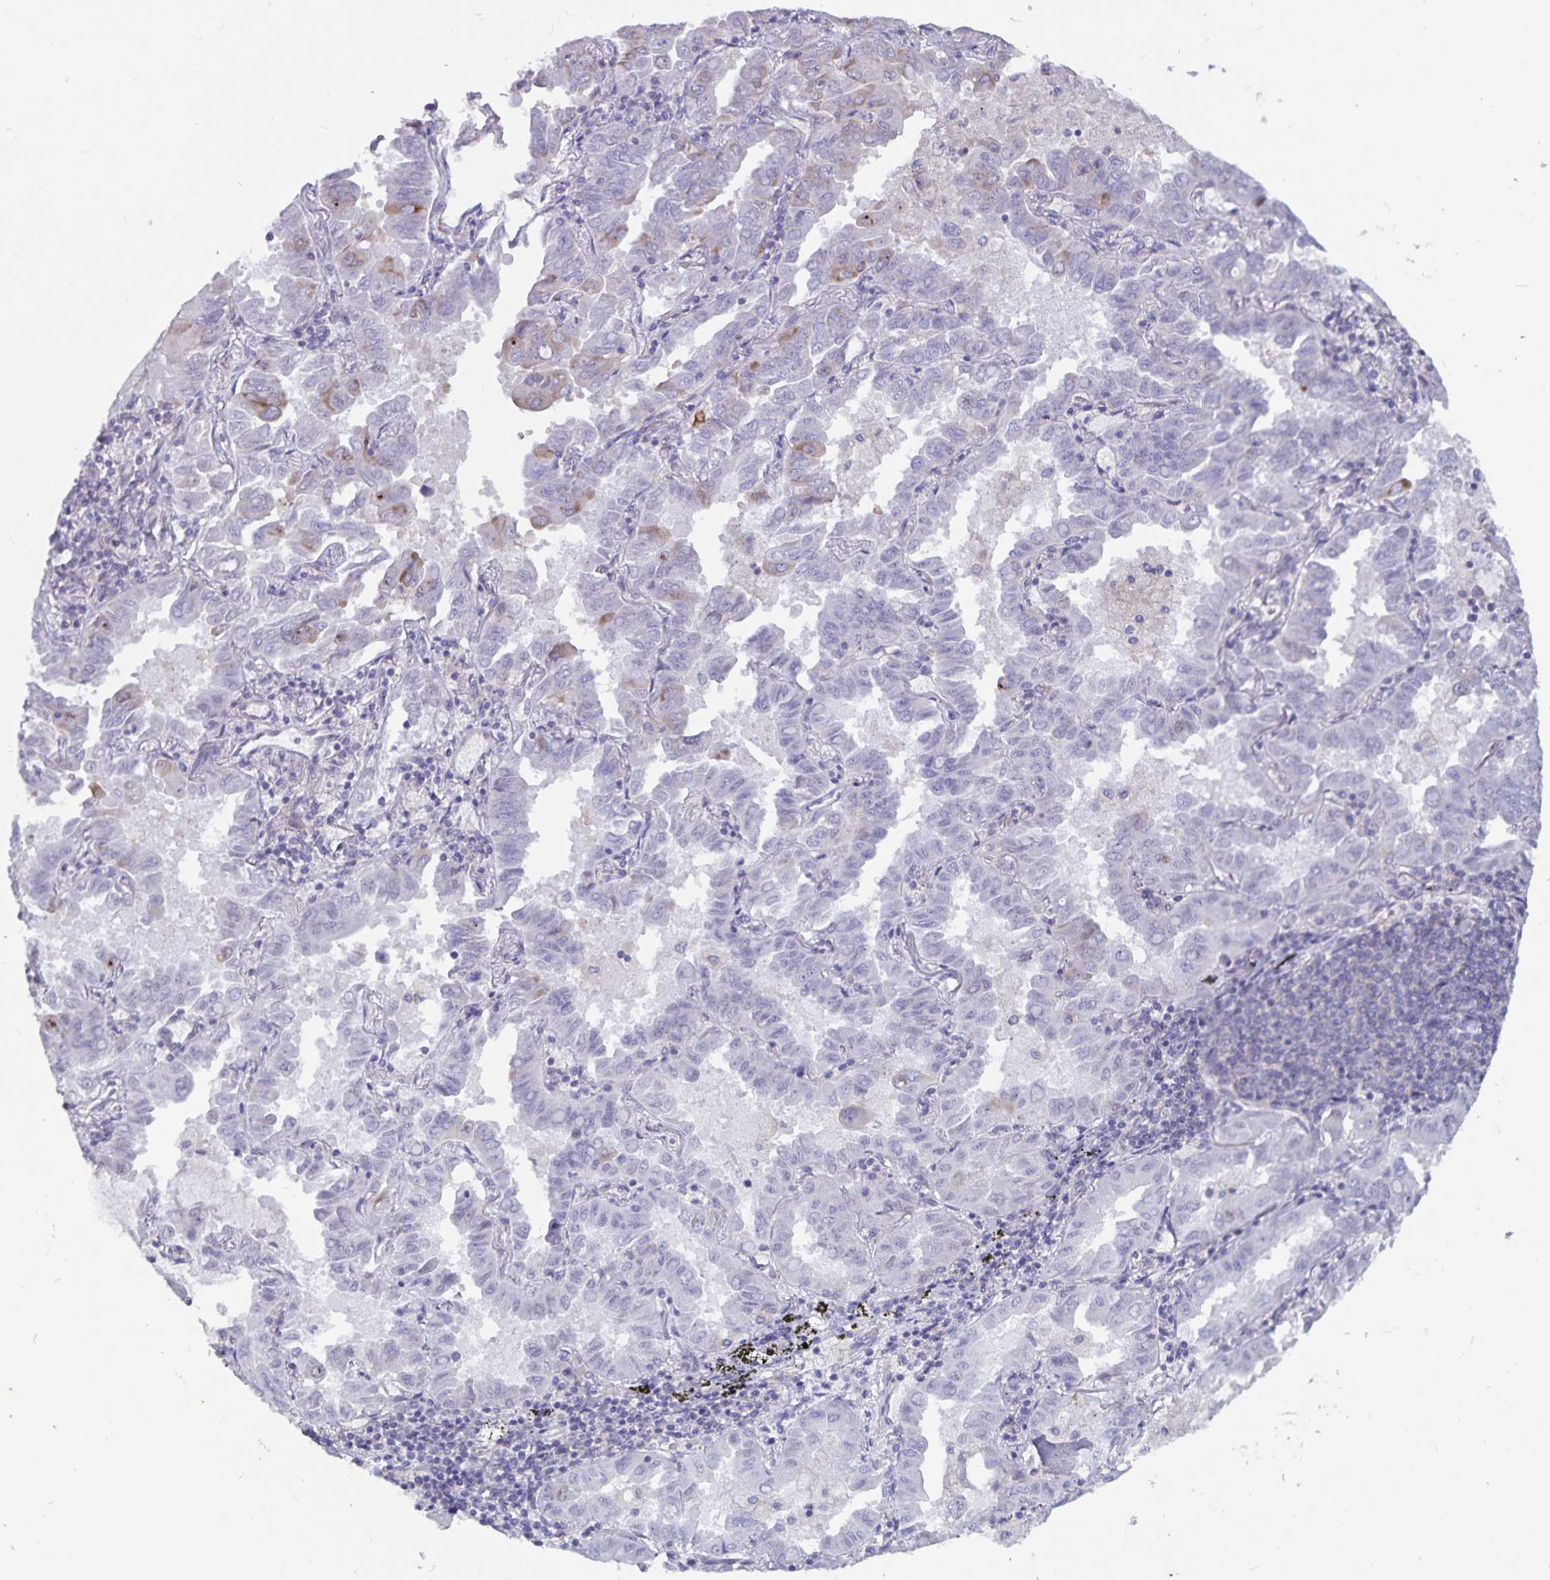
{"staining": {"intensity": "moderate", "quantity": "<25%", "location": "cytoplasmic/membranous"}, "tissue": "lung cancer", "cell_type": "Tumor cells", "image_type": "cancer", "snomed": [{"axis": "morphology", "description": "Adenocarcinoma, NOS"}, {"axis": "topography", "description": "Lung"}], "caption": "There is low levels of moderate cytoplasmic/membranous positivity in tumor cells of adenocarcinoma (lung), as demonstrated by immunohistochemical staining (brown color).", "gene": "FAM120A", "patient": {"sex": "male", "age": 64}}